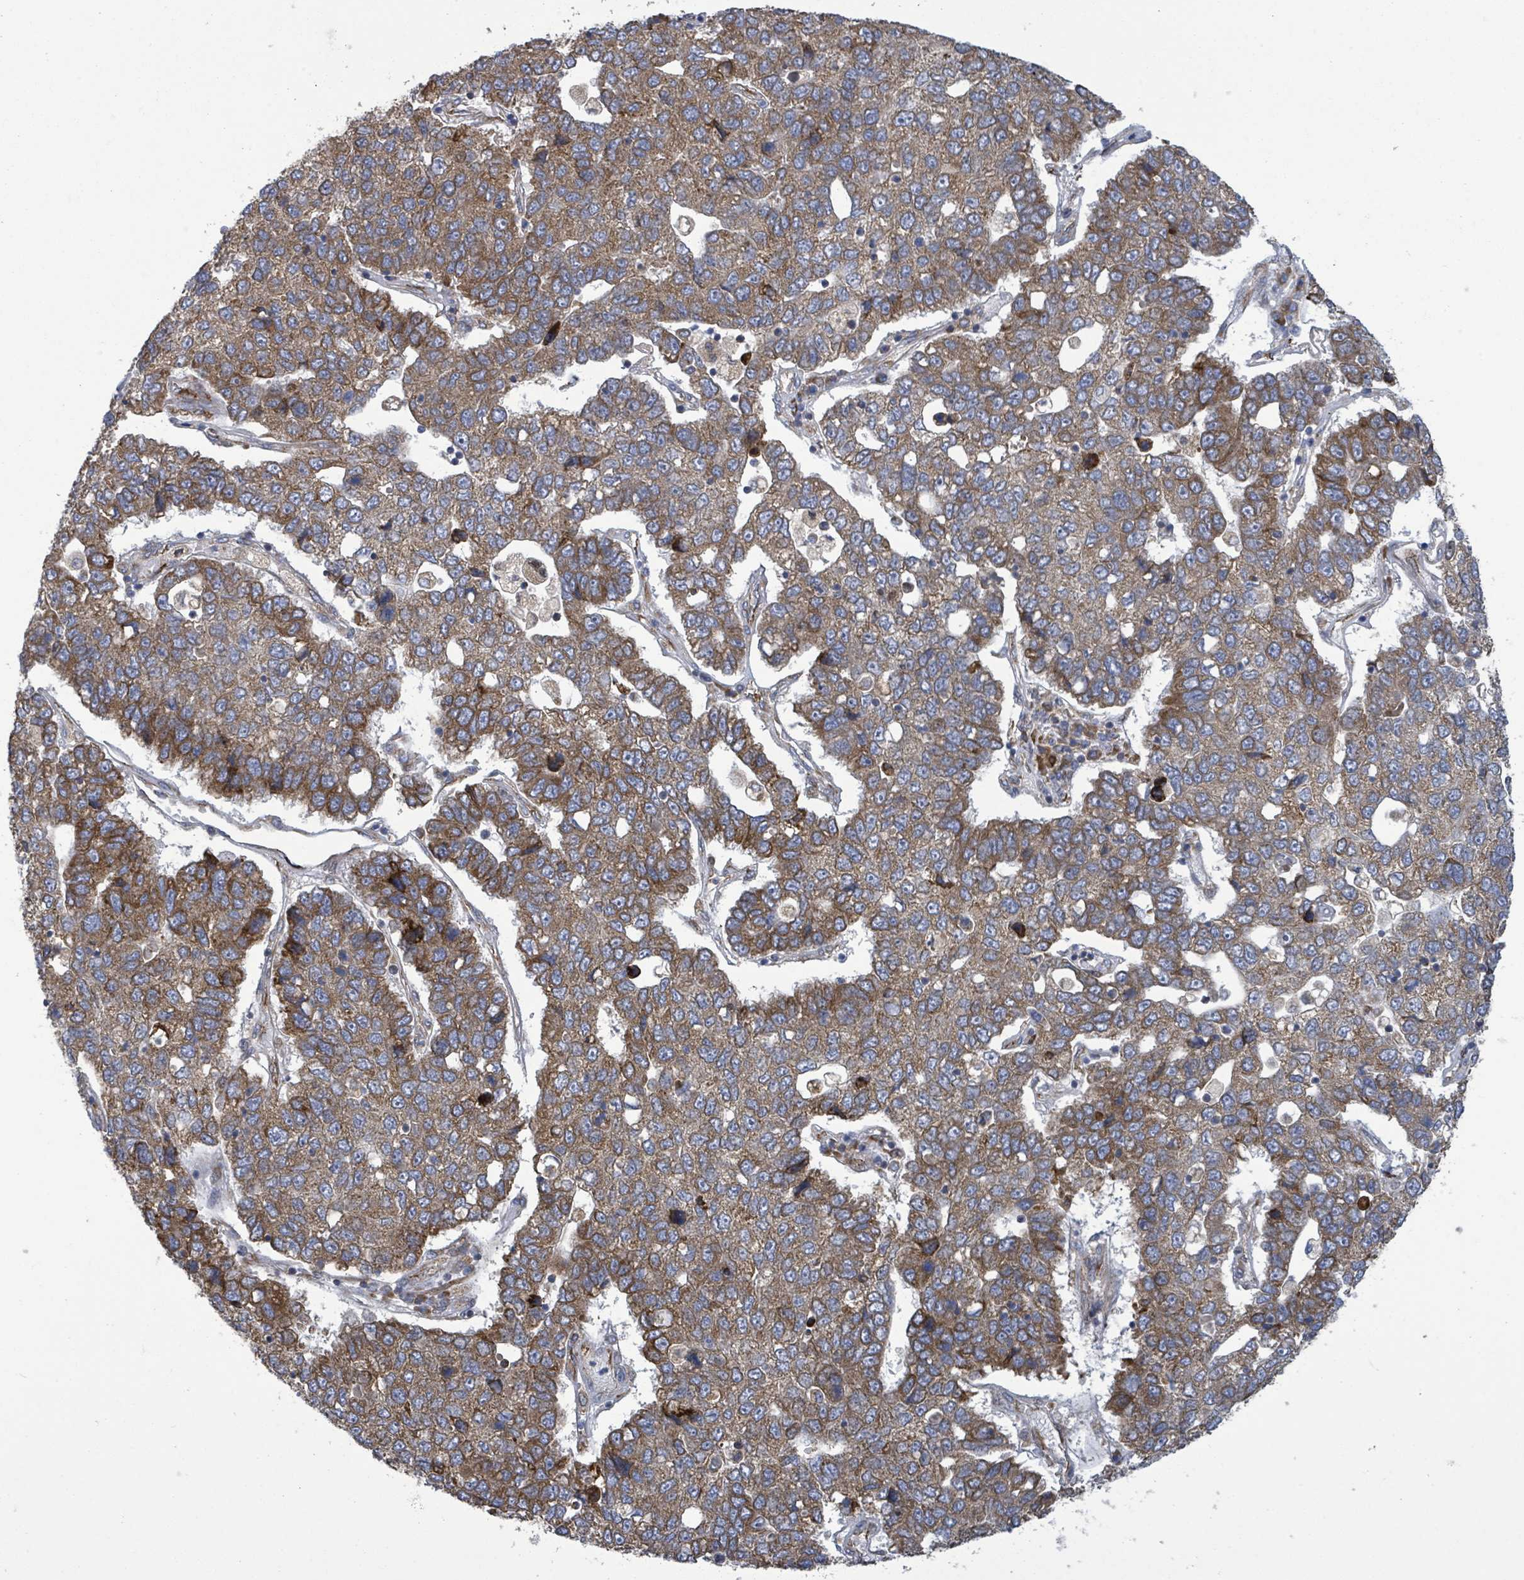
{"staining": {"intensity": "moderate", "quantity": ">75%", "location": "cytoplasmic/membranous"}, "tissue": "pancreatic cancer", "cell_type": "Tumor cells", "image_type": "cancer", "snomed": [{"axis": "morphology", "description": "Adenocarcinoma, NOS"}, {"axis": "topography", "description": "Pancreas"}], "caption": "Protein staining displays moderate cytoplasmic/membranous positivity in approximately >75% of tumor cells in pancreatic adenocarcinoma.", "gene": "NOMO1", "patient": {"sex": "female", "age": 61}}